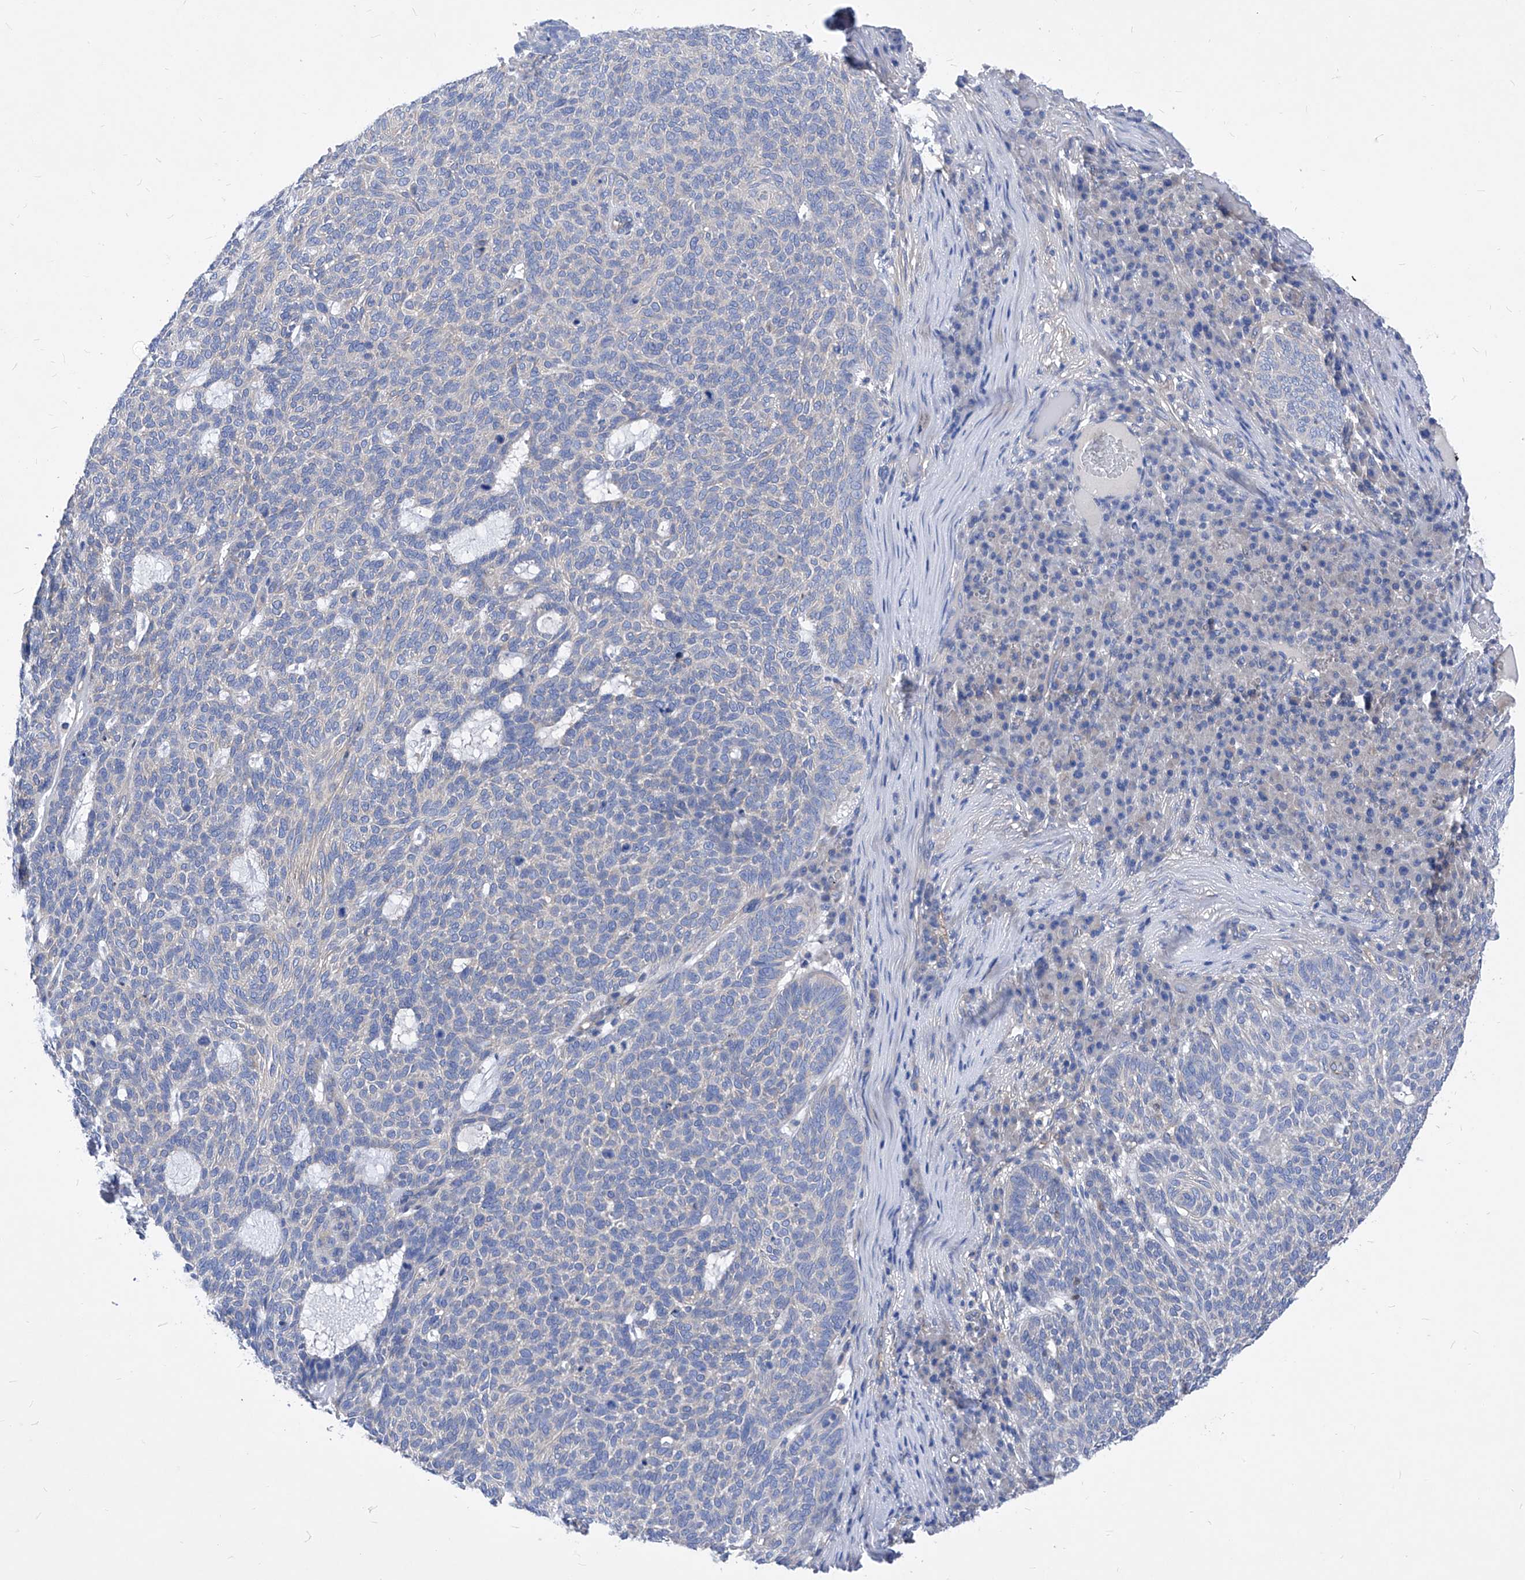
{"staining": {"intensity": "negative", "quantity": "none", "location": "none"}, "tissue": "skin cancer", "cell_type": "Tumor cells", "image_type": "cancer", "snomed": [{"axis": "morphology", "description": "Squamous cell carcinoma, NOS"}, {"axis": "topography", "description": "Skin"}], "caption": "High power microscopy histopathology image of an immunohistochemistry micrograph of skin squamous cell carcinoma, revealing no significant staining in tumor cells.", "gene": "XPNPEP1", "patient": {"sex": "female", "age": 90}}